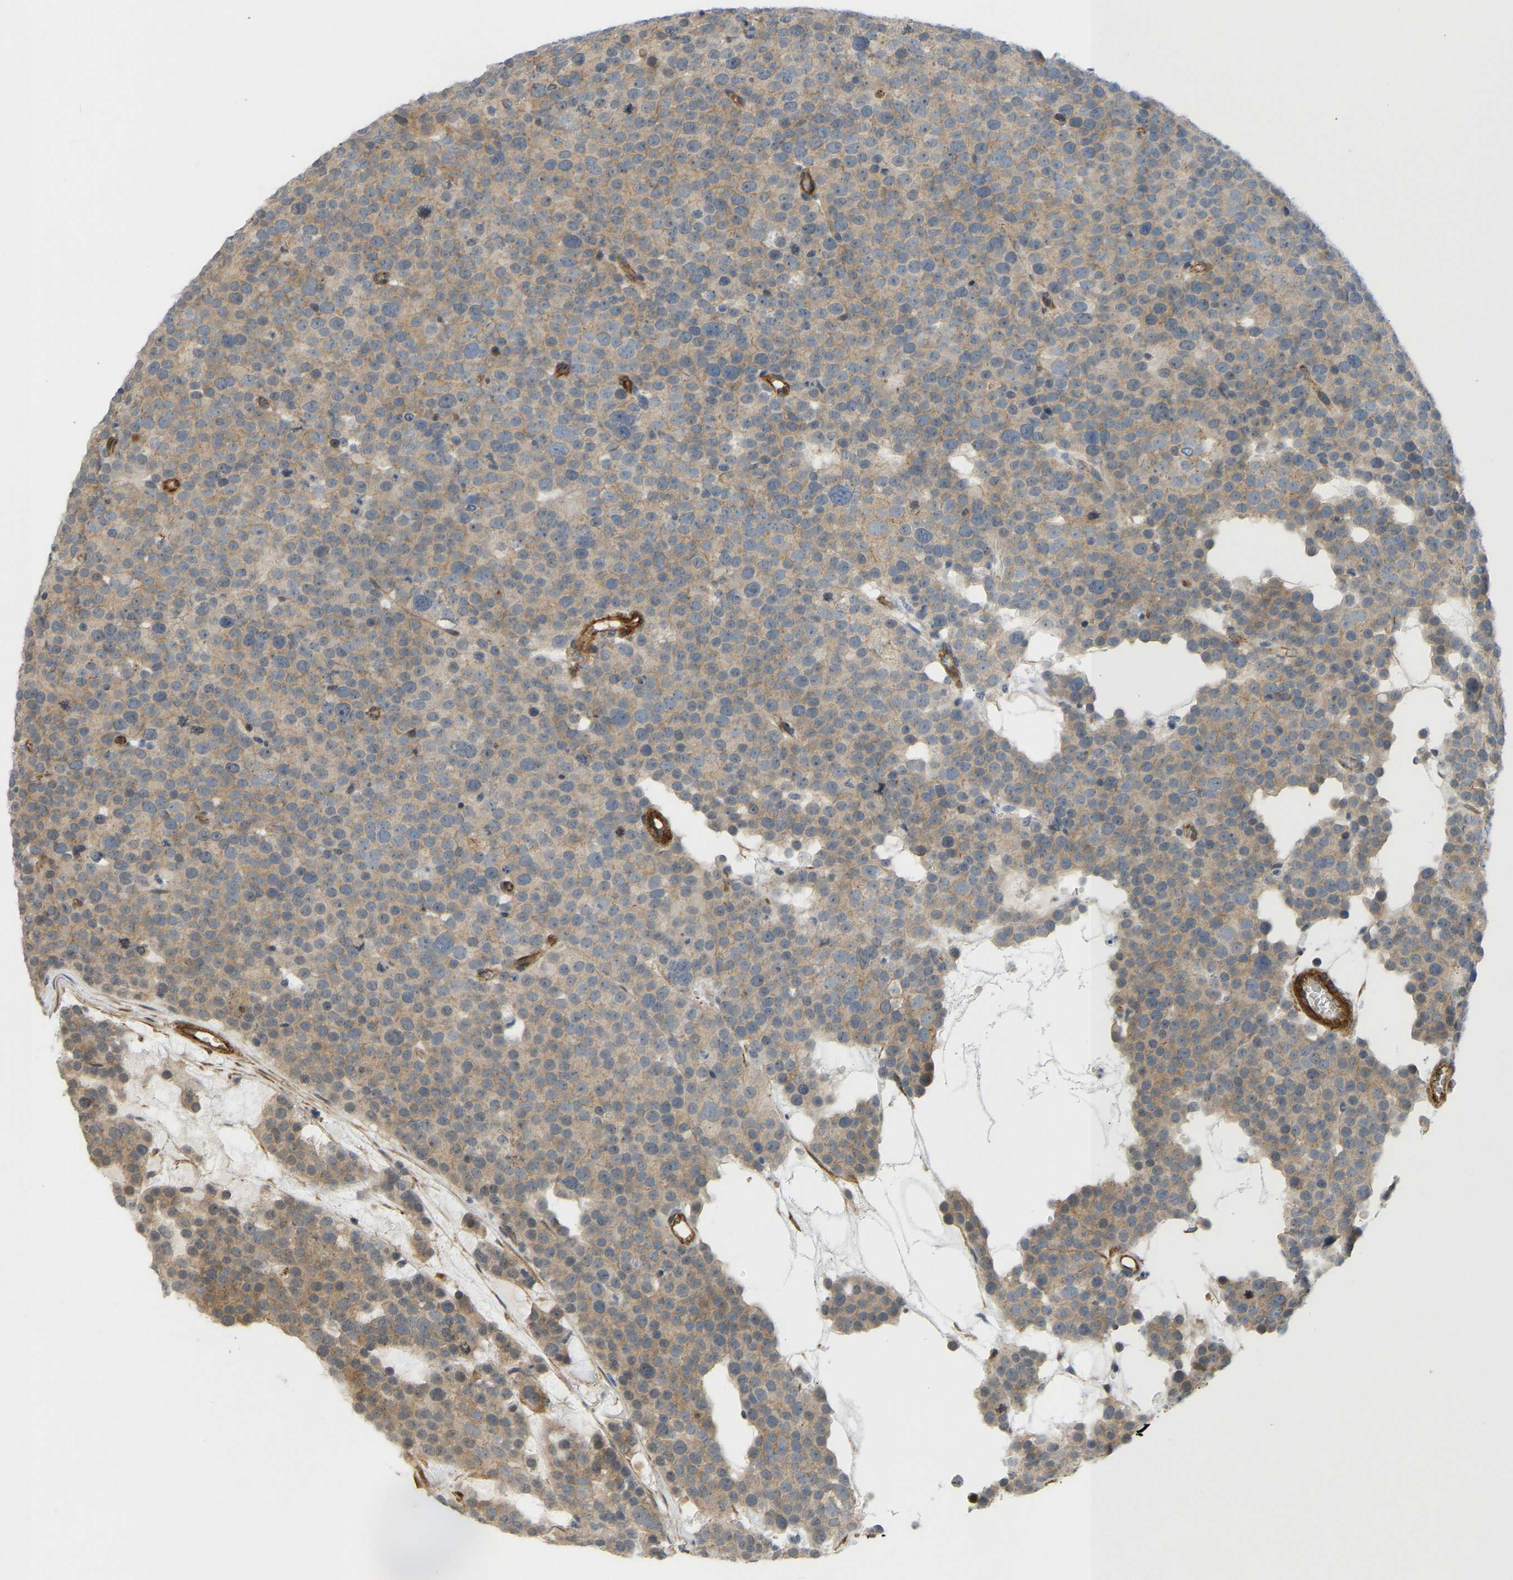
{"staining": {"intensity": "moderate", "quantity": ">75%", "location": "cytoplasmic/membranous"}, "tissue": "testis cancer", "cell_type": "Tumor cells", "image_type": "cancer", "snomed": [{"axis": "morphology", "description": "Seminoma, NOS"}, {"axis": "topography", "description": "Testis"}], "caption": "IHC photomicrograph of seminoma (testis) stained for a protein (brown), which exhibits medium levels of moderate cytoplasmic/membranous staining in approximately >75% of tumor cells.", "gene": "KIAA1671", "patient": {"sex": "male", "age": 71}}